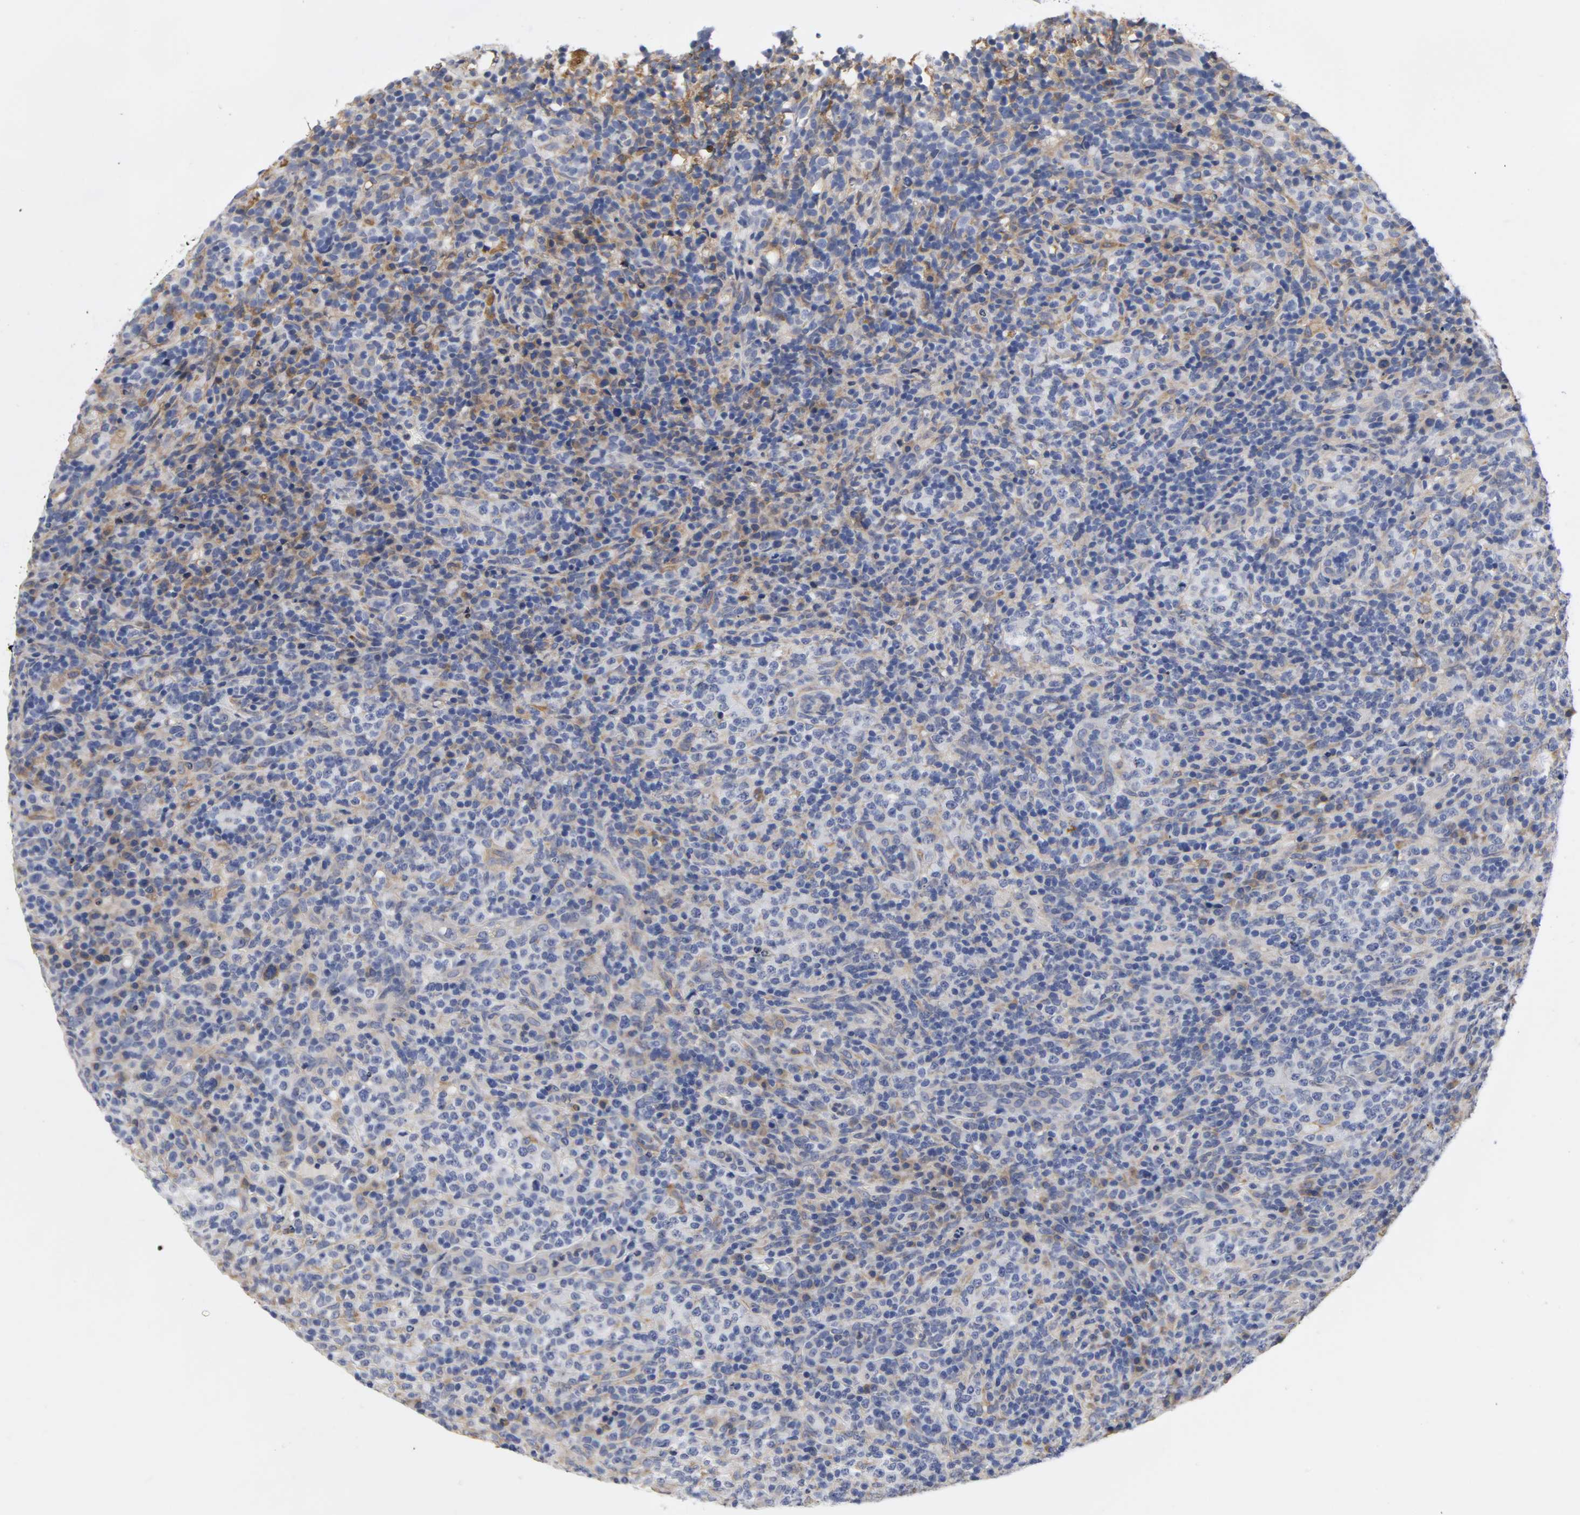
{"staining": {"intensity": "weak", "quantity": "25%-75%", "location": "cytoplasmic/membranous"}, "tissue": "lymphoma", "cell_type": "Tumor cells", "image_type": "cancer", "snomed": [{"axis": "morphology", "description": "Malignant lymphoma, non-Hodgkin's type, High grade"}, {"axis": "topography", "description": "Lymph node"}], "caption": "A brown stain shows weak cytoplasmic/membranous expression of a protein in human lymphoma tumor cells. (Stains: DAB in brown, nuclei in blue, Microscopy: brightfield microscopy at high magnification).", "gene": "HCK", "patient": {"sex": "female", "age": 76}}